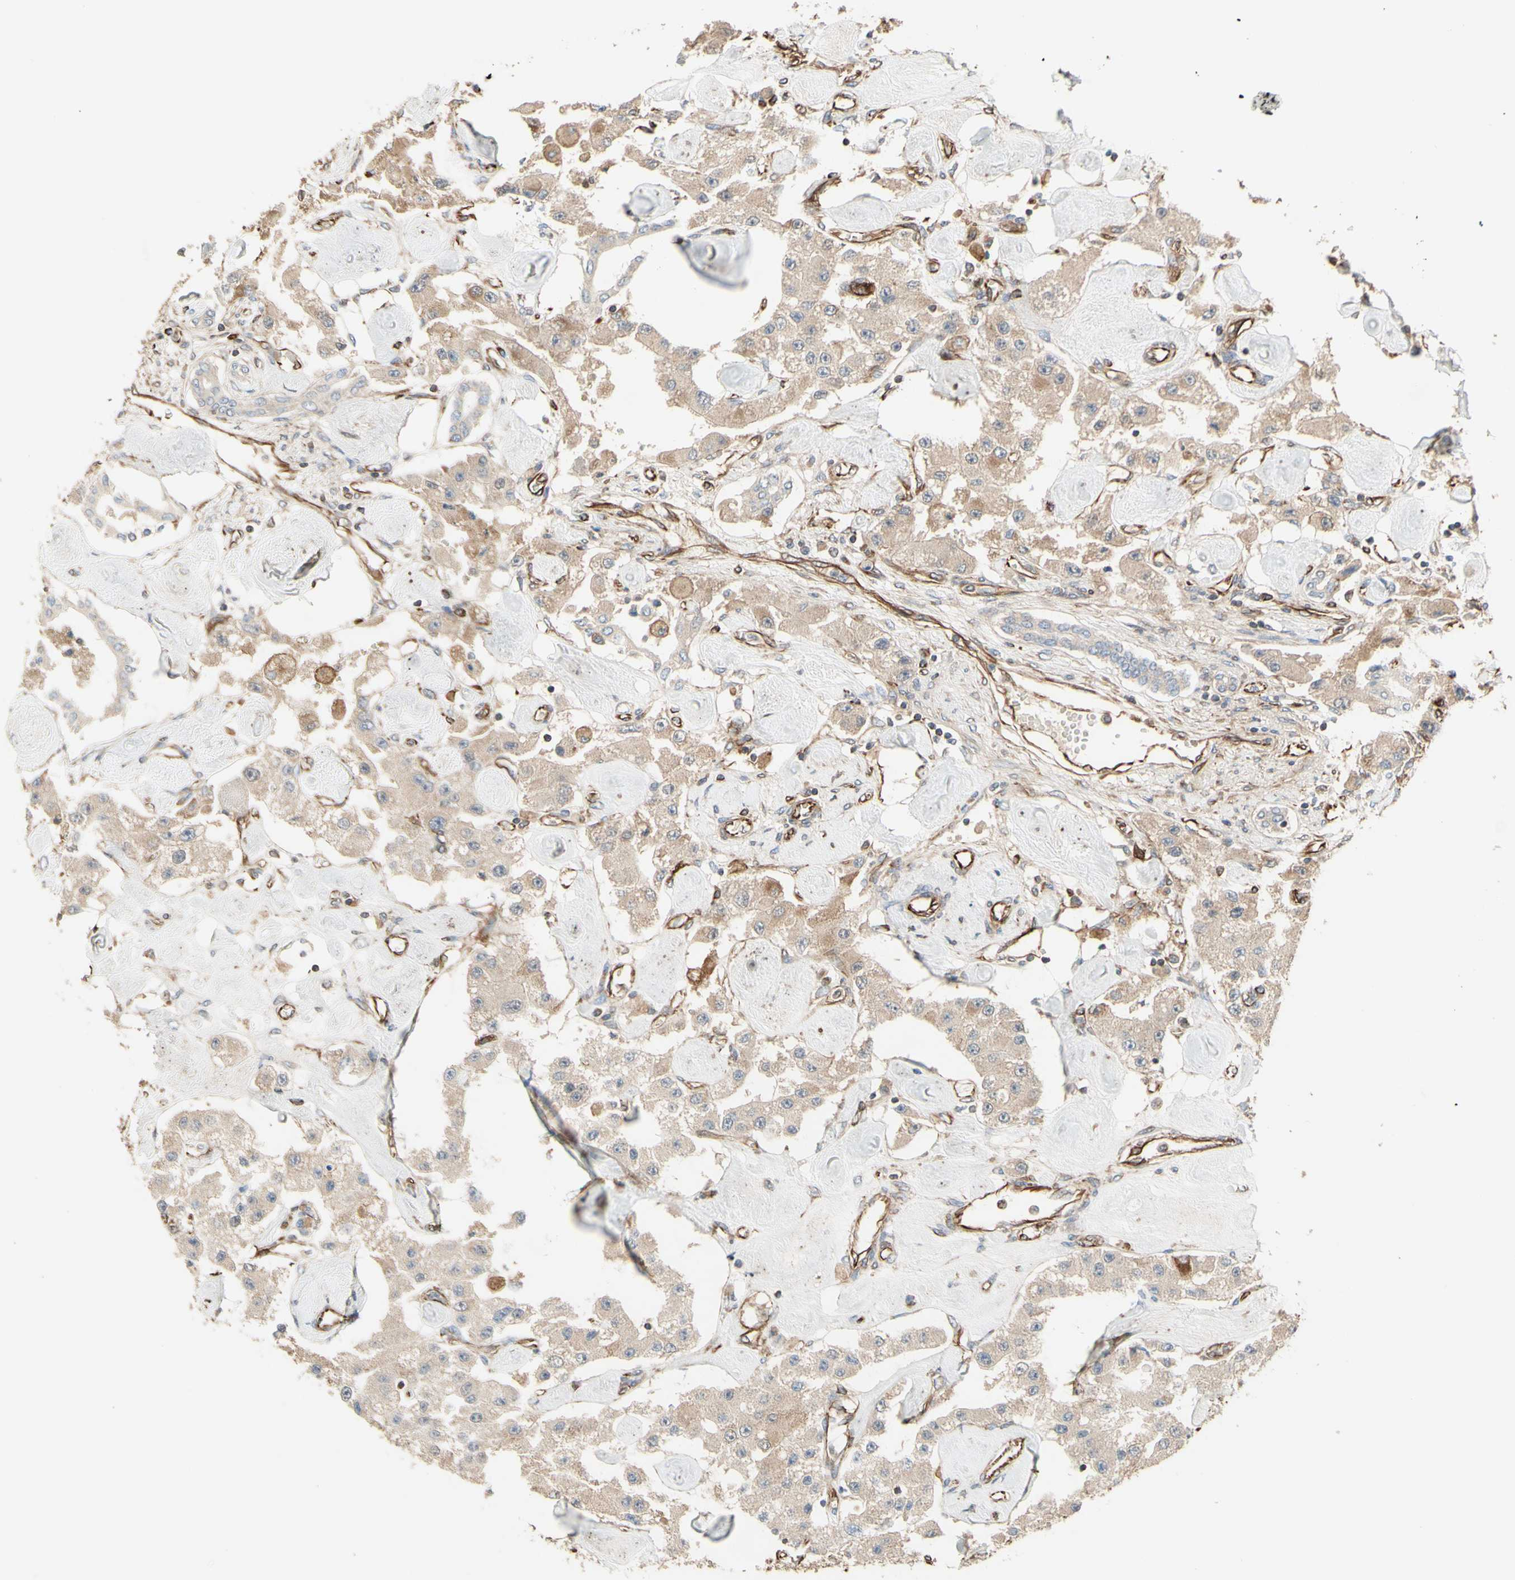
{"staining": {"intensity": "weak", "quantity": ">75%", "location": "cytoplasmic/membranous"}, "tissue": "carcinoid", "cell_type": "Tumor cells", "image_type": "cancer", "snomed": [{"axis": "morphology", "description": "Carcinoid, malignant, NOS"}, {"axis": "topography", "description": "Pancreas"}], "caption": "Immunohistochemical staining of carcinoid (malignant) exhibits low levels of weak cytoplasmic/membranous protein positivity in about >75% of tumor cells.", "gene": "TRAF2", "patient": {"sex": "male", "age": 41}}